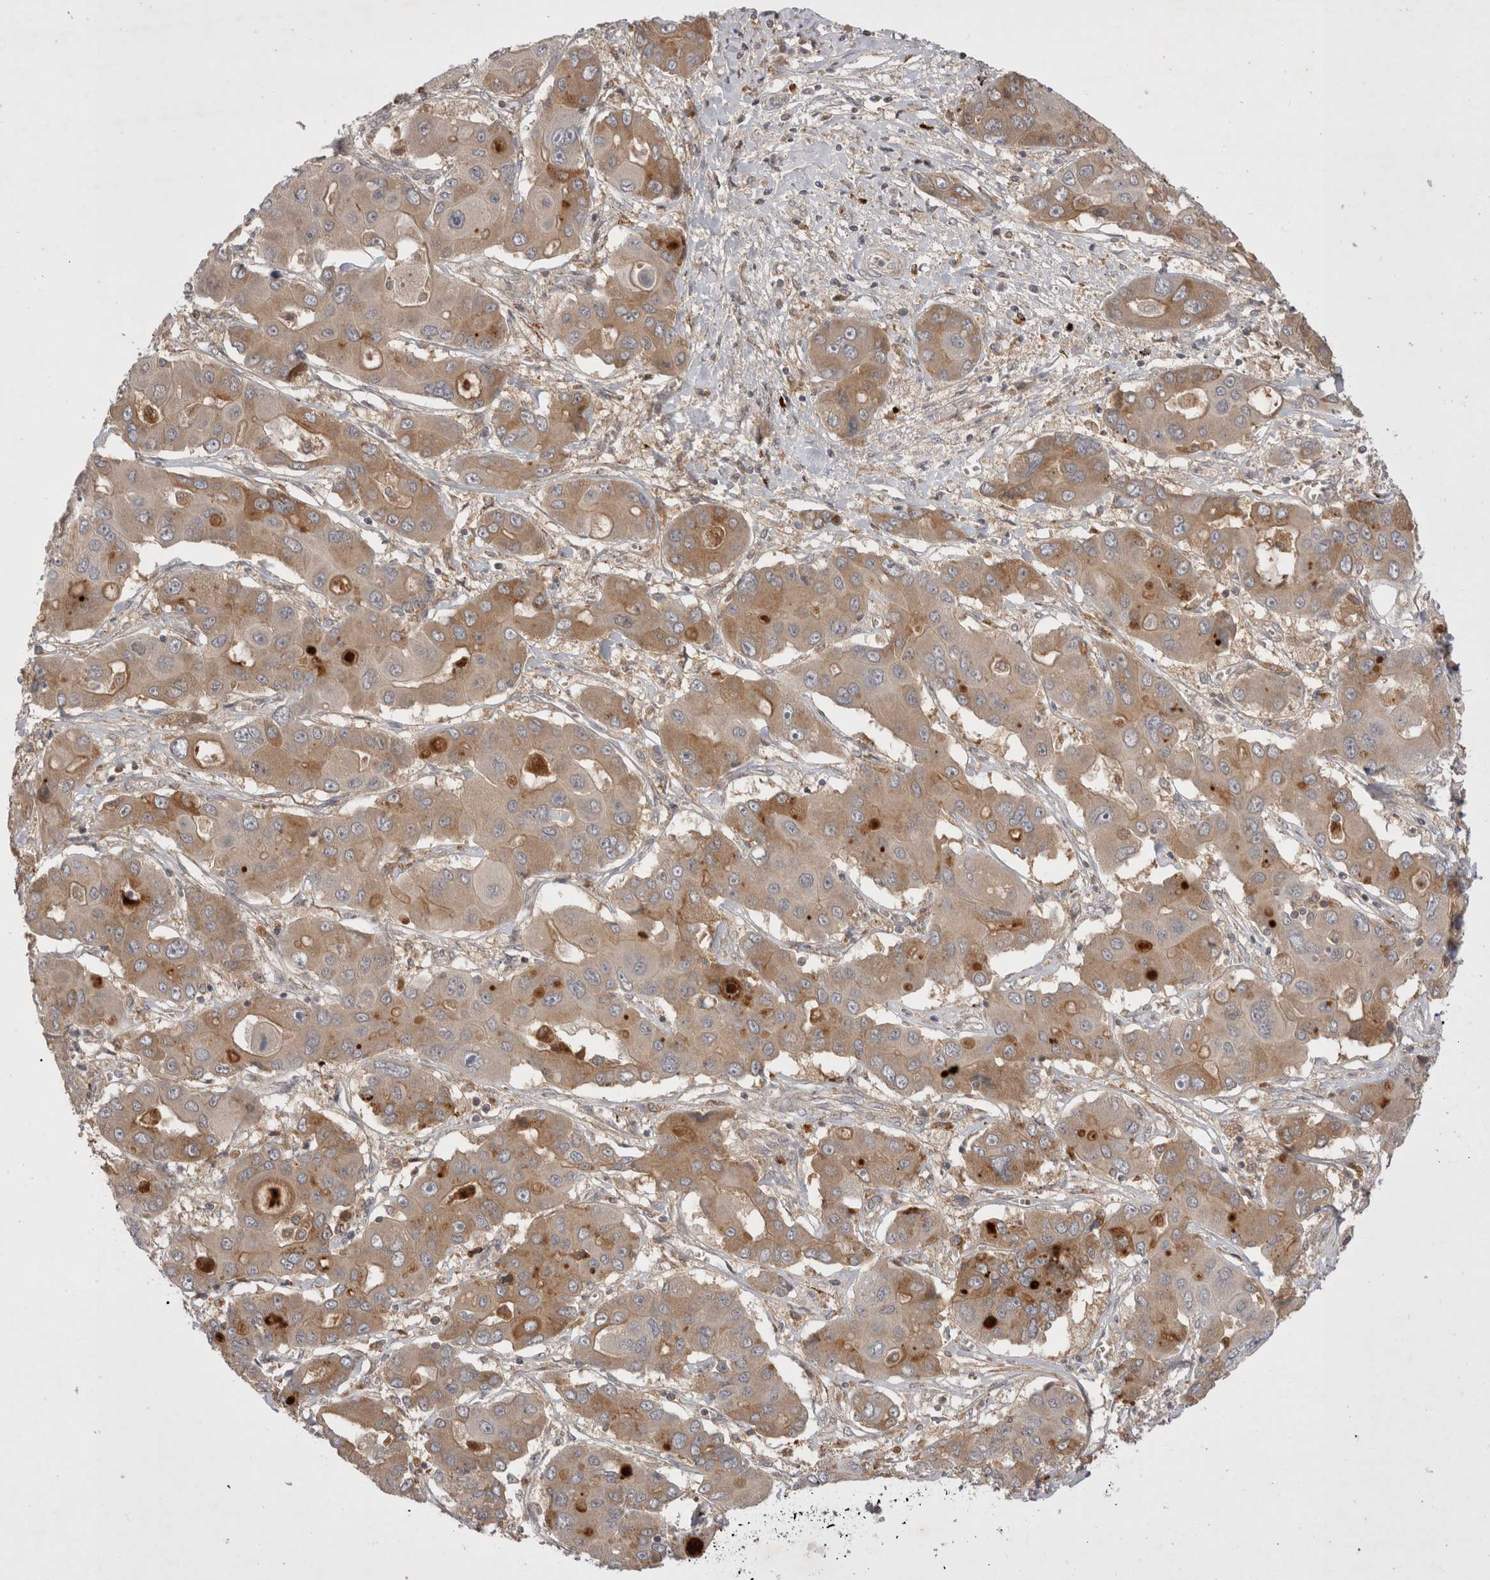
{"staining": {"intensity": "moderate", "quantity": "25%-75%", "location": "cytoplasmic/membranous"}, "tissue": "liver cancer", "cell_type": "Tumor cells", "image_type": "cancer", "snomed": [{"axis": "morphology", "description": "Cholangiocarcinoma"}, {"axis": "topography", "description": "Liver"}], "caption": "IHC of liver cancer displays medium levels of moderate cytoplasmic/membranous staining in about 25%-75% of tumor cells. (IHC, brightfield microscopy, high magnification).", "gene": "PLEKHM1", "patient": {"sex": "male", "age": 67}}